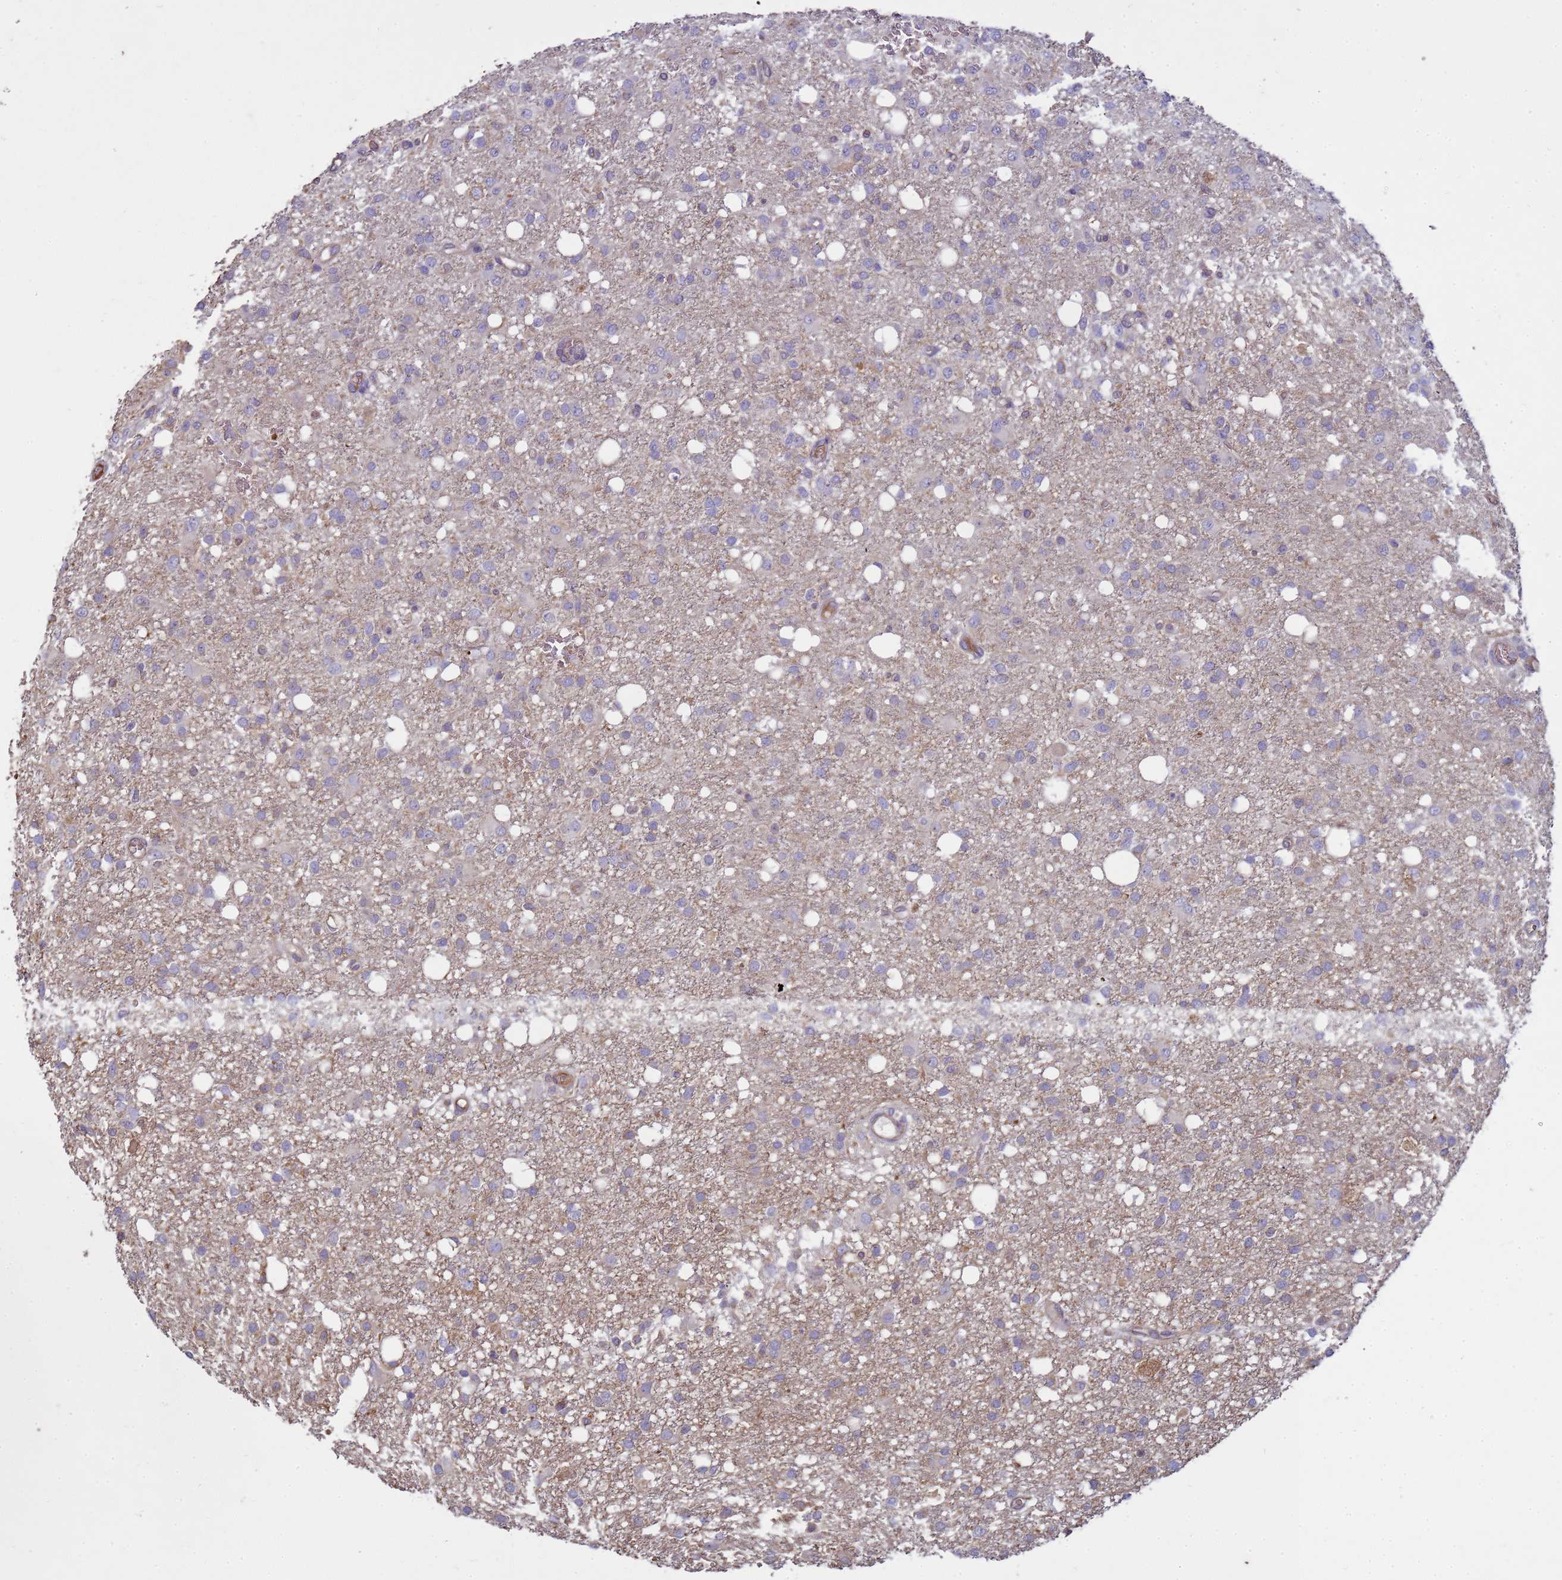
{"staining": {"intensity": "negative", "quantity": "none", "location": "none"}, "tissue": "glioma", "cell_type": "Tumor cells", "image_type": "cancer", "snomed": [{"axis": "morphology", "description": "Glioma, malignant, High grade"}, {"axis": "topography", "description": "Brain"}], "caption": "A high-resolution micrograph shows immunohistochemistry staining of glioma, which demonstrates no significant positivity in tumor cells.", "gene": "SGIP1", "patient": {"sex": "female", "age": 59}}